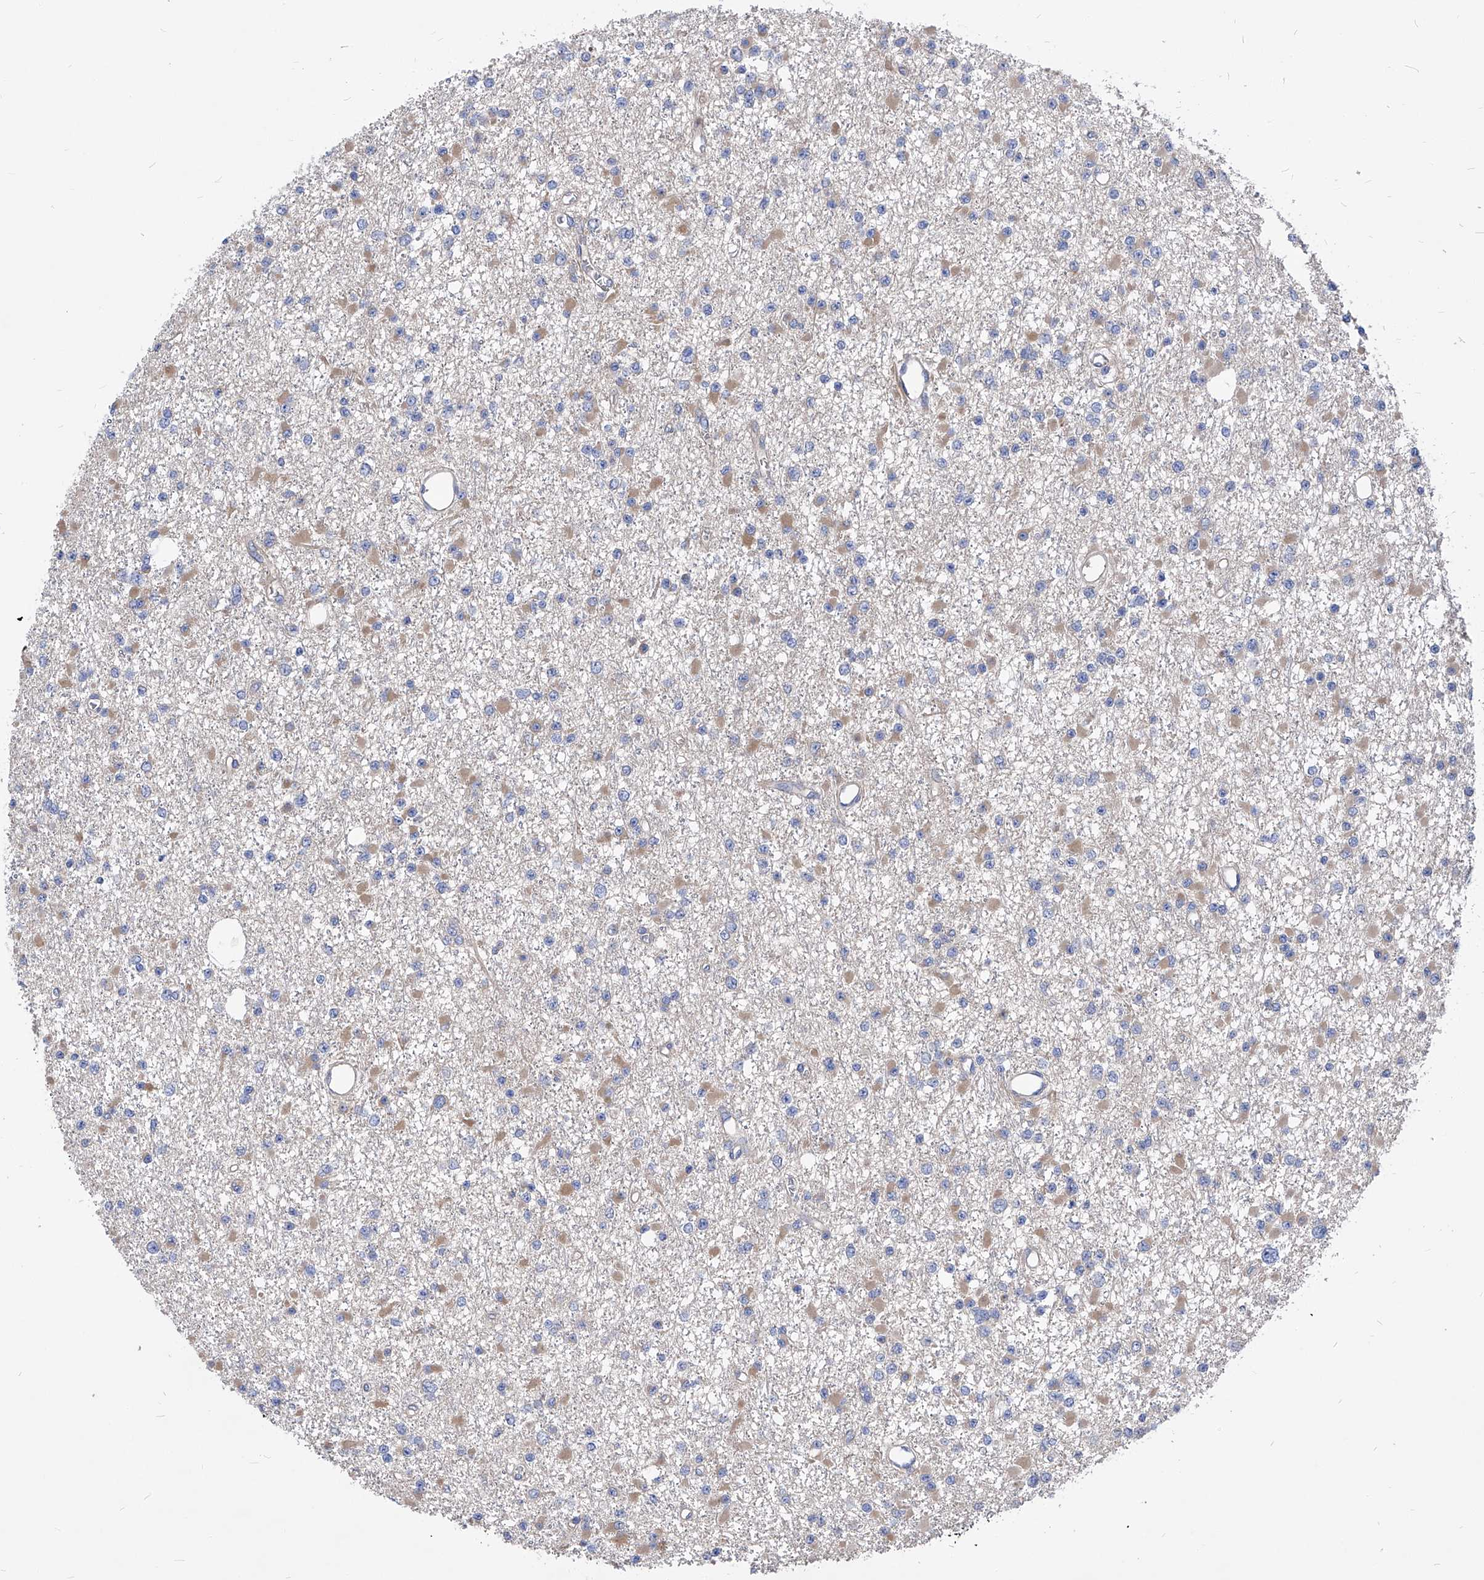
{"staining": {"intensity": "weak", "quantity": "<25%", "location": "cytoplasmic/membranous"}, "tissue": "glioma", "cell_type": "Tumor cells", "image_type": "cancer", "snomed": [{"axis": "morphology", "description": "Glioma, malignant, Low grade"}, {"axis": "topography", "description": "Brain"}], "caption": "Immunohistochemistry (IHC) of malignant glioma (low-grade) exhibits no expression in tumor cells. (DAB (3,3'-diaminobenzidine) immunohistochemistry (IHC), high magnification).", "gene": "XPNPEP1", "patient": {"sex": "female", "age": 22}}